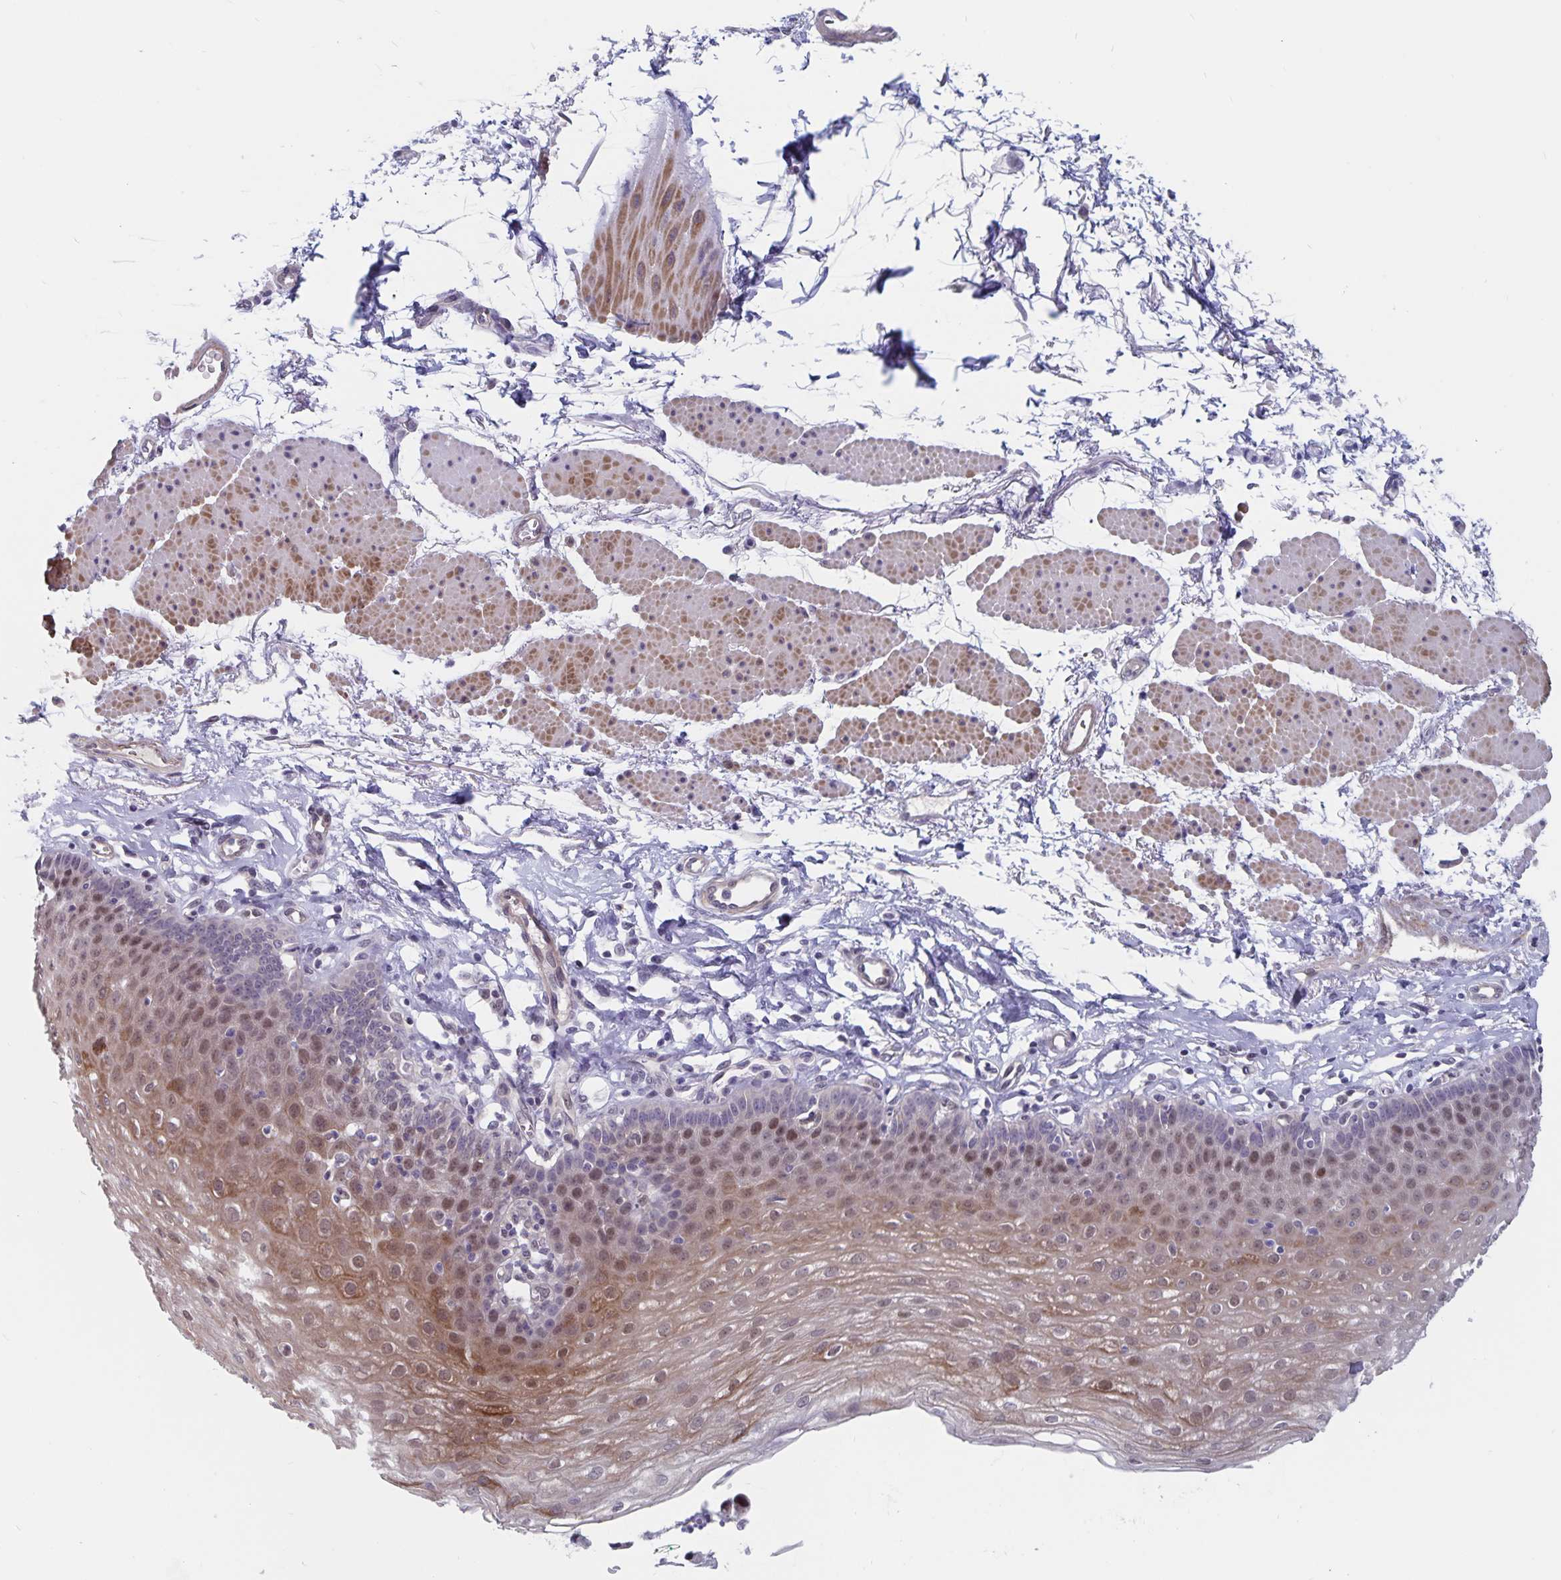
{"staining": {"intensity": "moderate", "quantity": "25%-75%", "location": "cytoplasmic/membranous,nuclear"}, "tissue": "esophagus", "cell_type": "Squamous epithelial cells", "image_type": "normal", "snomed": [{"axis": "morphology", "description": "Normal tissue, NOS"}, {"axis": "topography", "description": "Esophagus"}], "caption": "Protein analysis of normal esophagus demonstrates moderate cytoplasmic/membranous,nuclear staining in about 25%-75% of squamous epithelial cells.", "gene": "BAG6", "patient": {"sex": "female", "age": 81}}